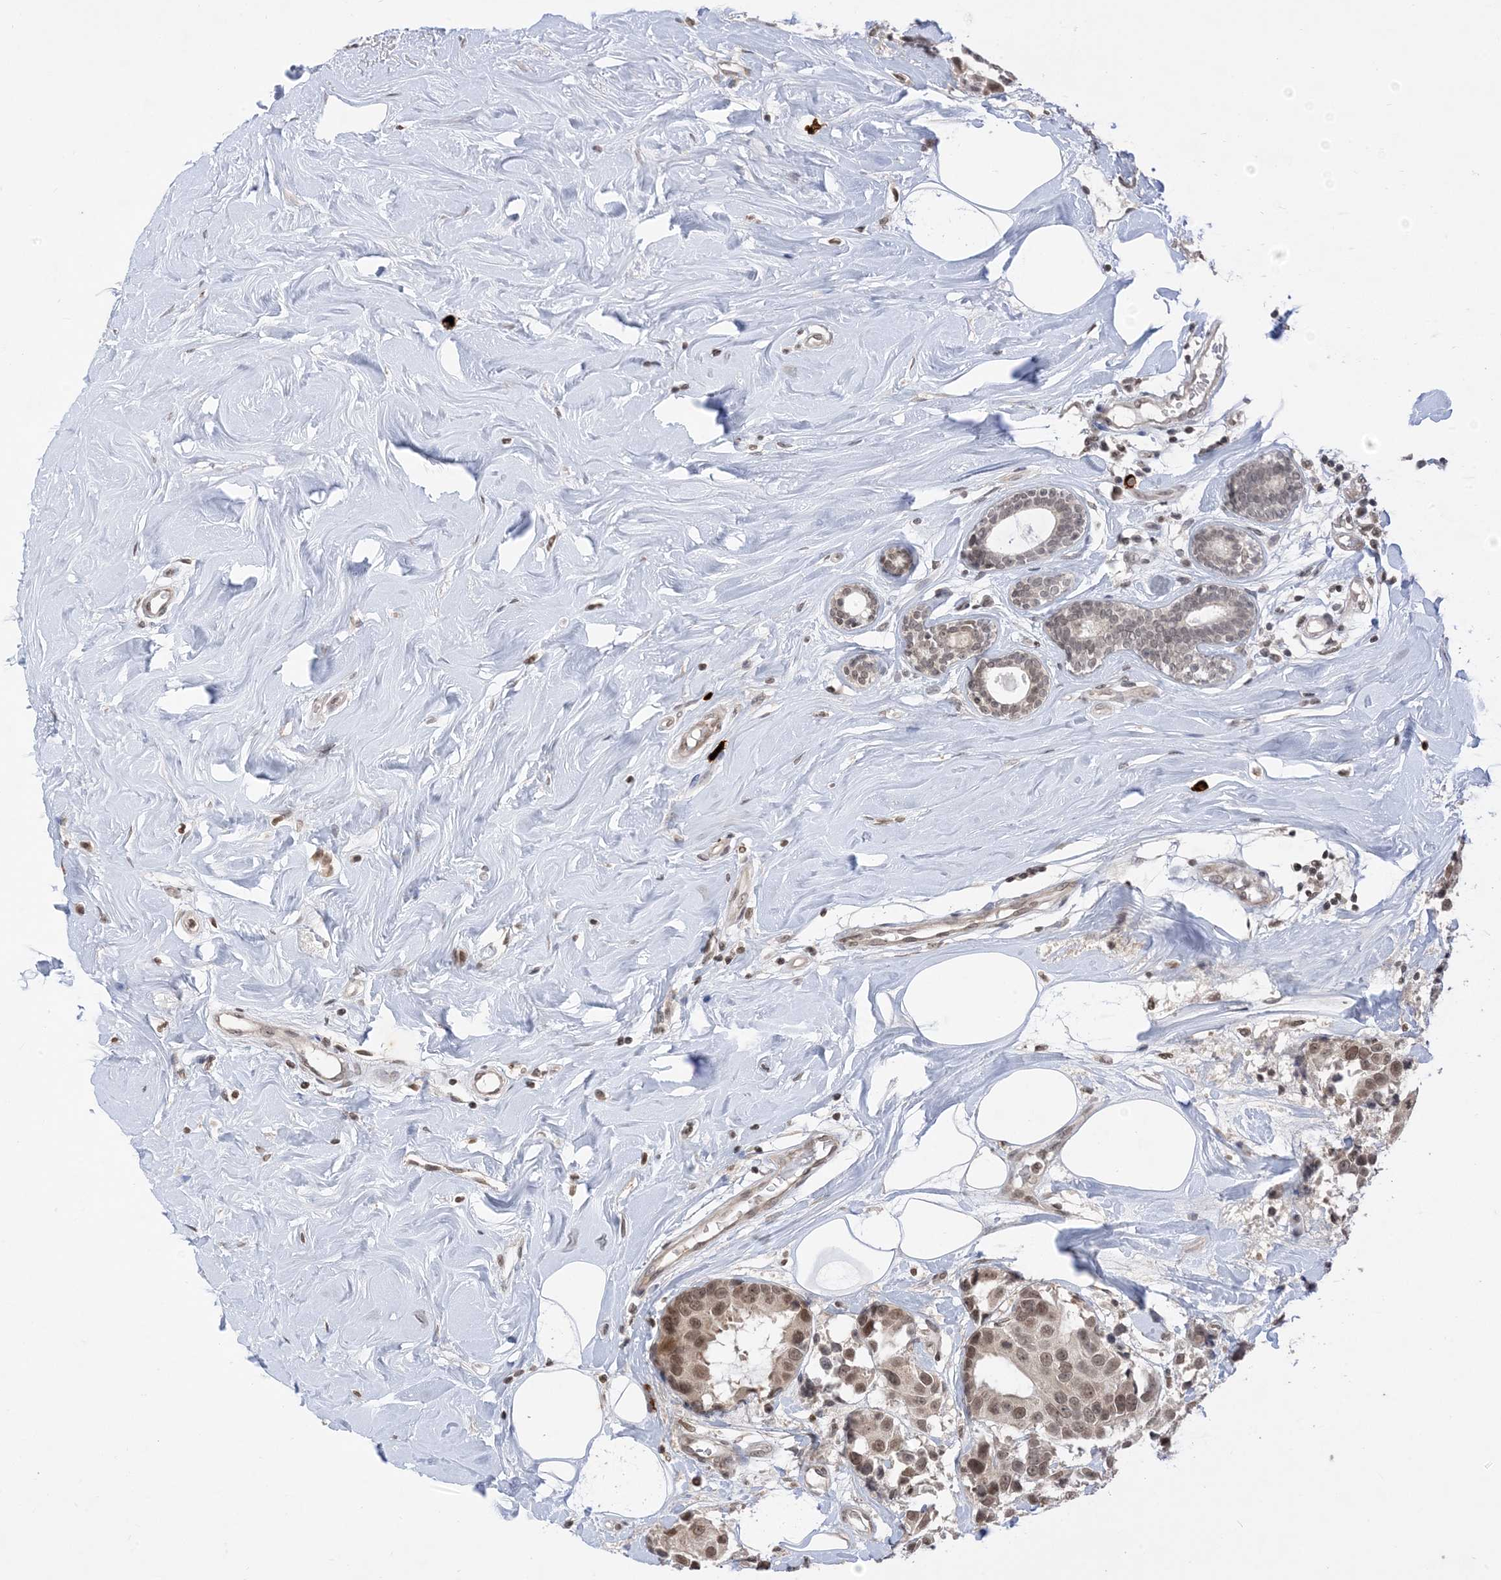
{"staining": {"intensity": "moderate", "quantity": ">75%", "location": "nuclear"}, "tissue": "breast cancer", "cell_type": "Tumor cells", "image_type": "cancer", "snomed": [{"axis": "morphology", "description": "Normal tissue, NOS"}, {"axis": "morphology", "description": "Duct carcinoma"}, {"axis": "topography", "description": "Breast"}], "caption": "Protein expression analysis of infiltrating ductal carcinoma (breast) displays moderate nuclear staining in about >75% of tumor cells.", "gene": "RANBP9", "patient": {"sex": "female", "age": 39}}